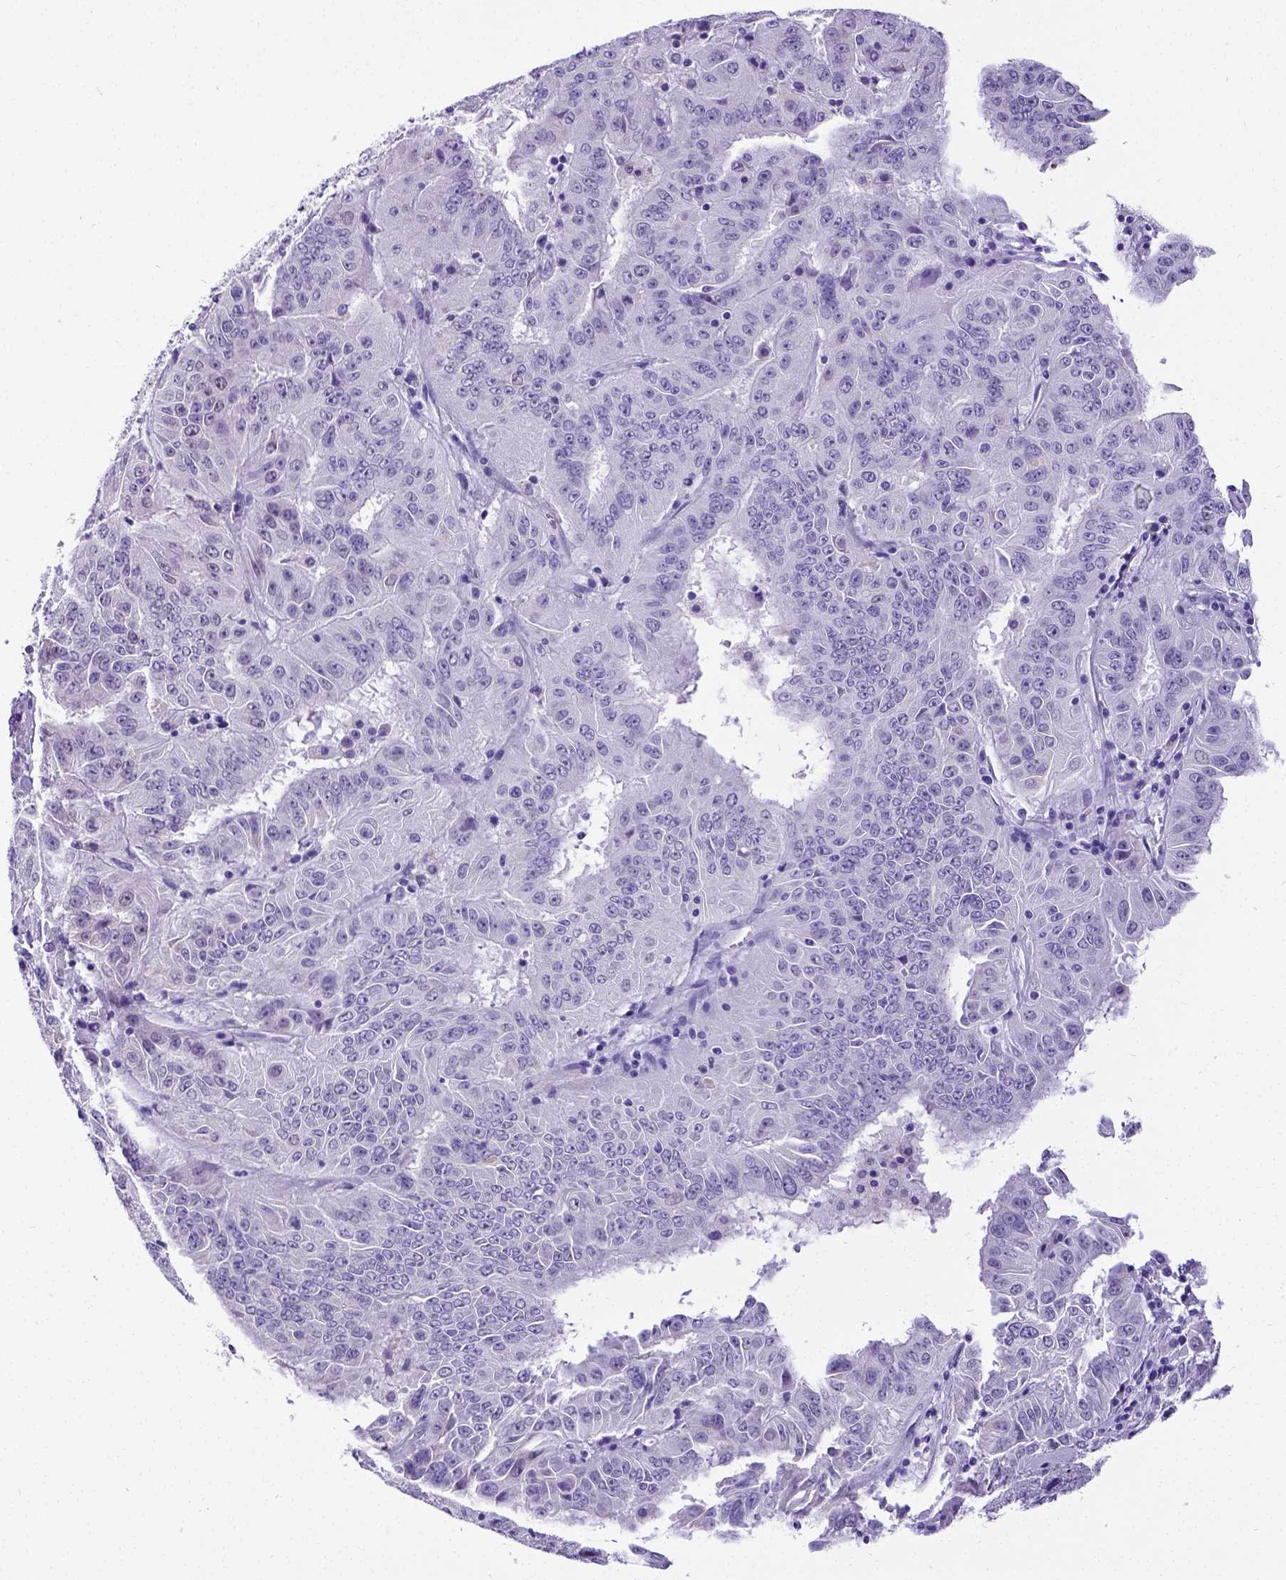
{"staining": {"intensity": "negative", "quantity": "none", "location": "none"}, "tissue": "pancreatic cancer", "cell_type": "Tumor cells", "image_type": "cancer", "snomed": [{"axis": "morphology", "description": "Adenocarcinoma, NOS"}, {"axis": "topography", "description": "Pancreas"}], "caption": "A high-resolution histopathology image shows immunohistochemistry staining of pancreatic cancer, which shows no significant staining in tumor cells. The staining was performed using DAB to visualize the protein expression in brown, while the nuclei were stained in blue with hematoxylin (Magnification: 20x).", "gene": "SATB2", "patient": {"sex": "male", "age": 63}}